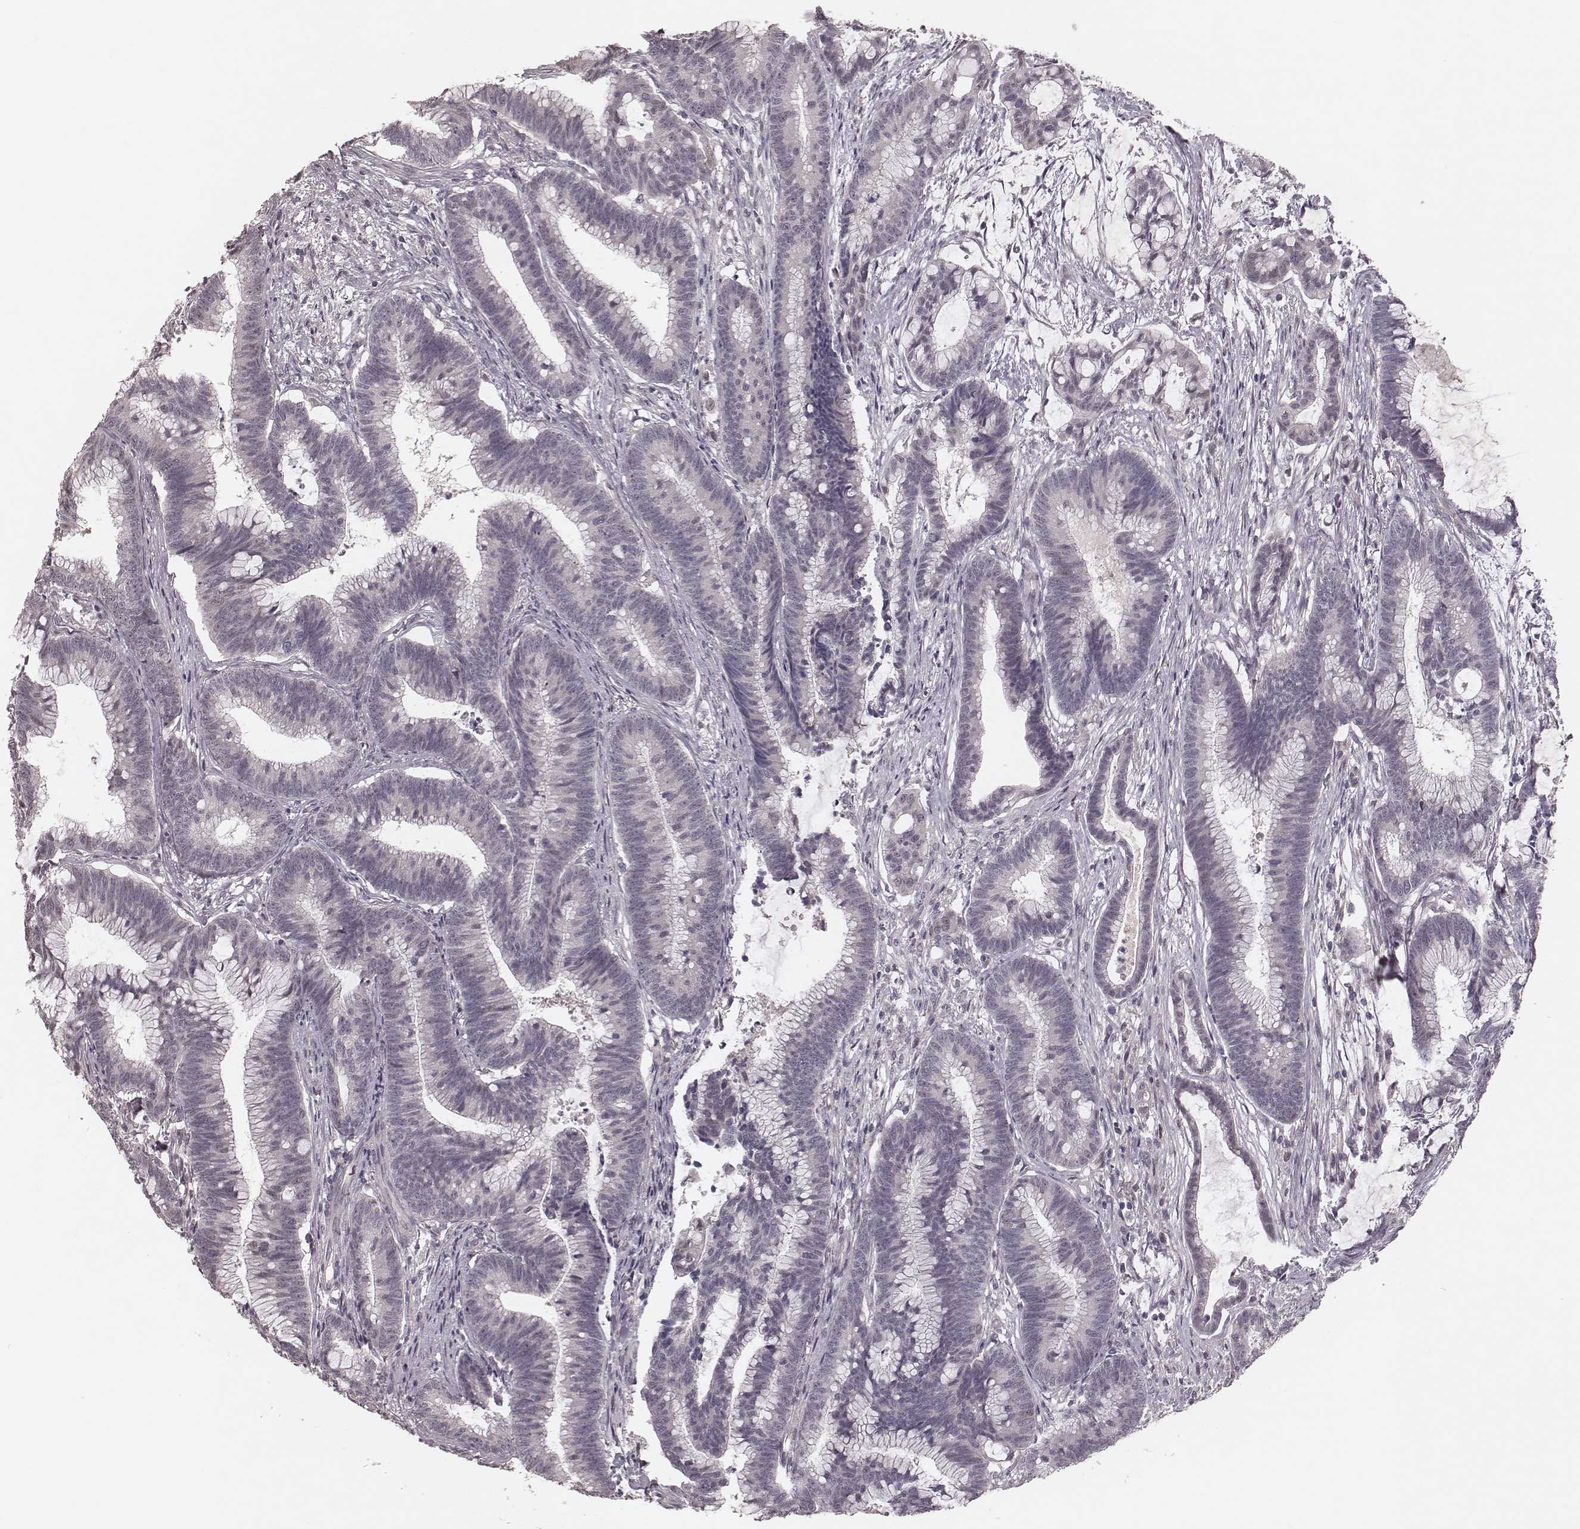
{"staining": {"intensity": "negative", "quantity": "none", "location": "none"}, "tissue": "colorectal cancer", "cell_type": "Tumor cells", "image_type": "cancer", "snomed": [{"axis": "morphology", "description": "Adenocarcinoma, NOS"}, {"axis": "topography", "description": "Colon"}], "caption": "Human colorectal adenocarcinoma stained for a protein using immunohistochemistry (IHC) displays no expression in tumor cells.", "gene": "FAM13B", "patient": {"sex": "female", "age": 78}}